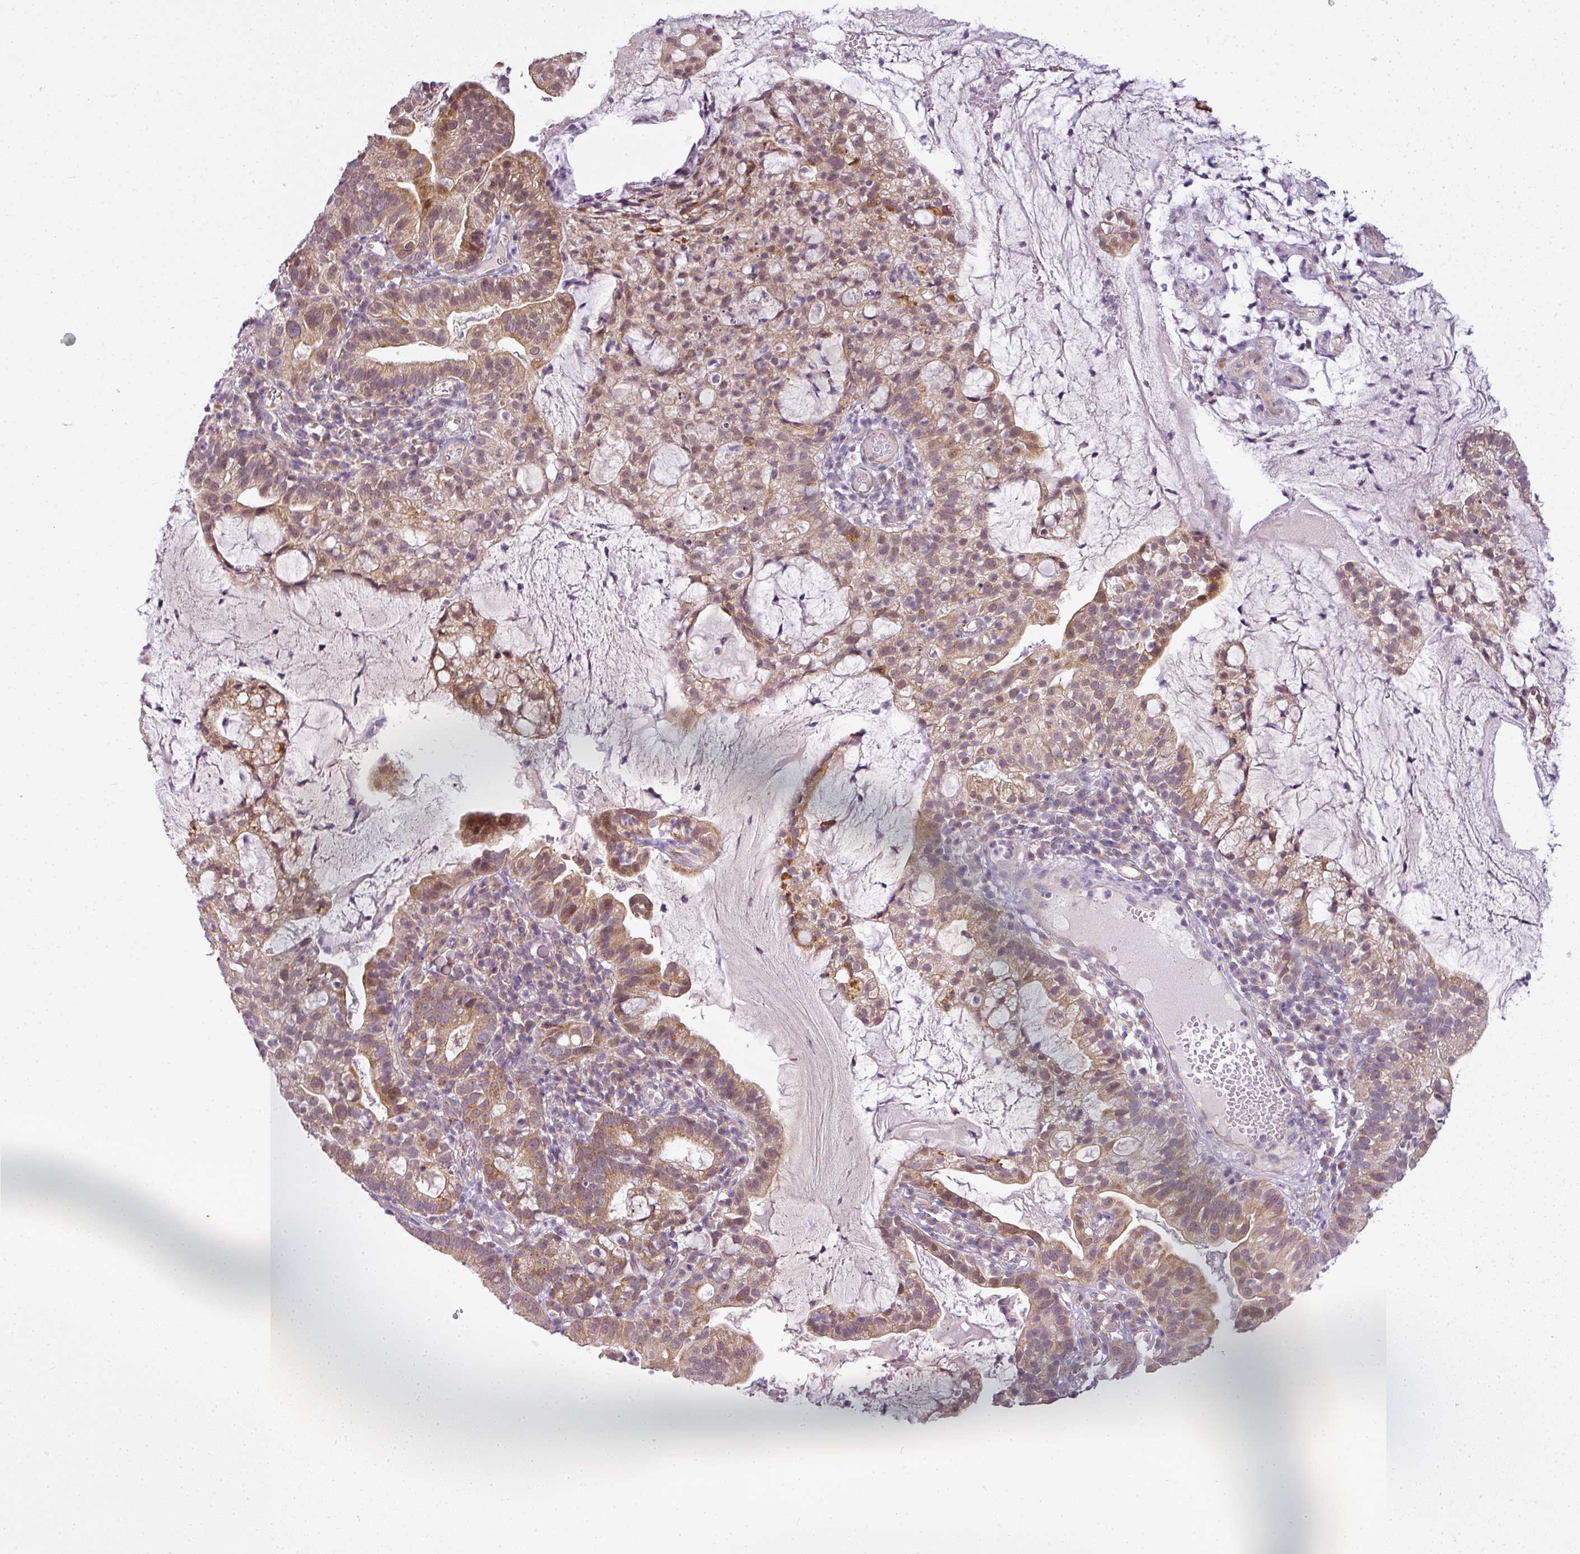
{"staining": {"intensity": "moderate", "quantity": ">75%", "location": "cytoplasmic/membranous,nuclear"}, "tissue": "cervical cancer", "cell_type": "Tumor cells", "image_type": "cancer", "snomed": [{"axis": "morphology", "description": "Adenocarcinoma, NOS"}, {"axis": "topography", "description": "Cervix"}], "caption": "Immunohistochemistry of cervical cancer exhibits medium levels of moderate cytoplasmic/membranous and nuclear positivity in about >75% of tumor cells. The staining is performed using DAB brown chromogen to label protein expression. The nuclei are counter-stained blue using hematoxylin.", "gene": "LY75", "patient": {"sex": "female", "age": 41}}